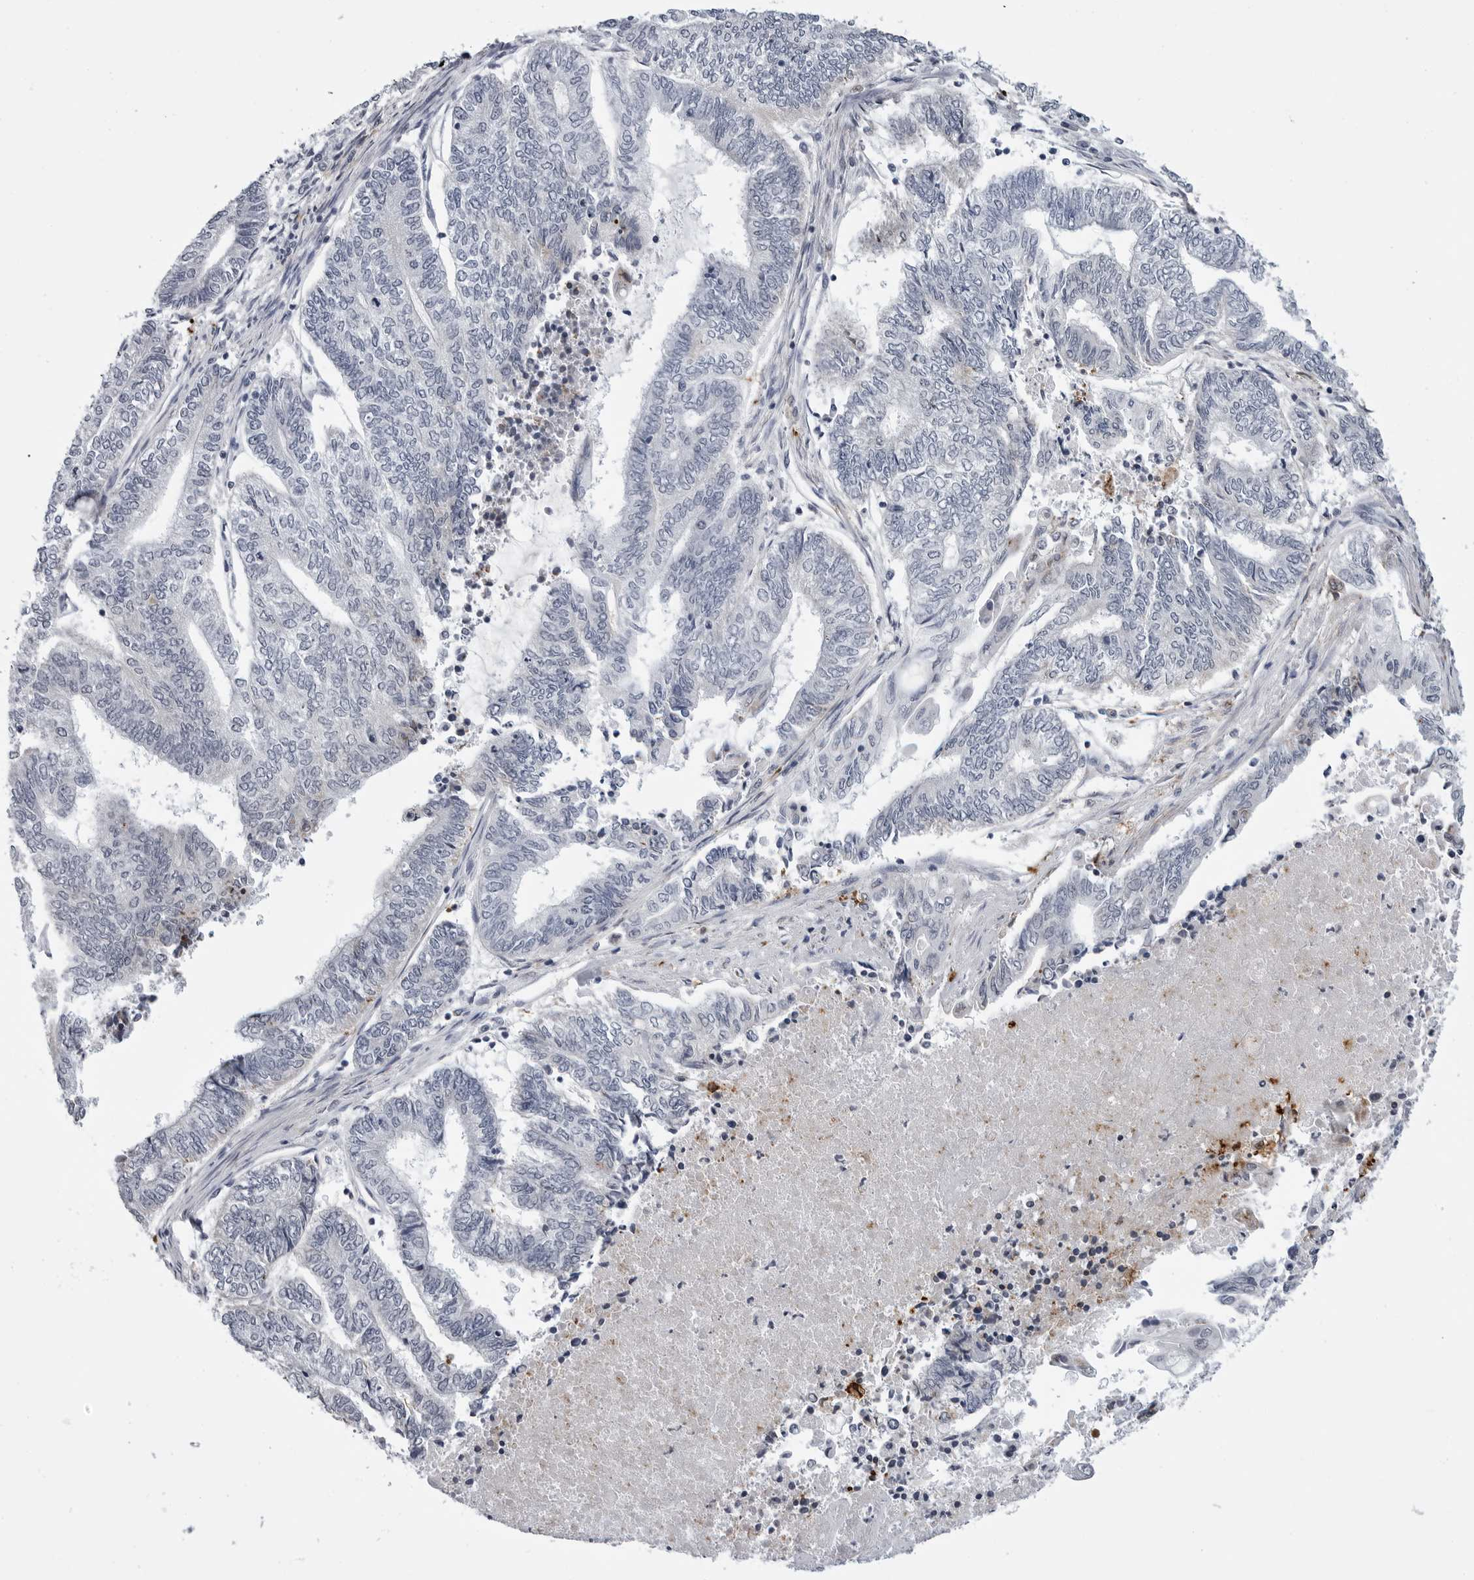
{"staining": {"intensity": "negative", "quantity": "none", "location": "none"}, "tissue": "endometrial cancer", "cell_type": "Tumor cells", "image_type": "cancer", "snomed": [{"axis": "morphology", "description": "Adenocarcinoma, NOS"}, {"axis": "topography", "description": "Uterus"}, {"axis": "topography", "description": "Endometrium"}], "caption": "IHC photomicrograph of endometrial cancer (adenocarcinoma) stained for a protein (brown), which reveals no expression in tumor cells.", "gene": "CDK20", "patient": {"sex": "female", "age": 70}}